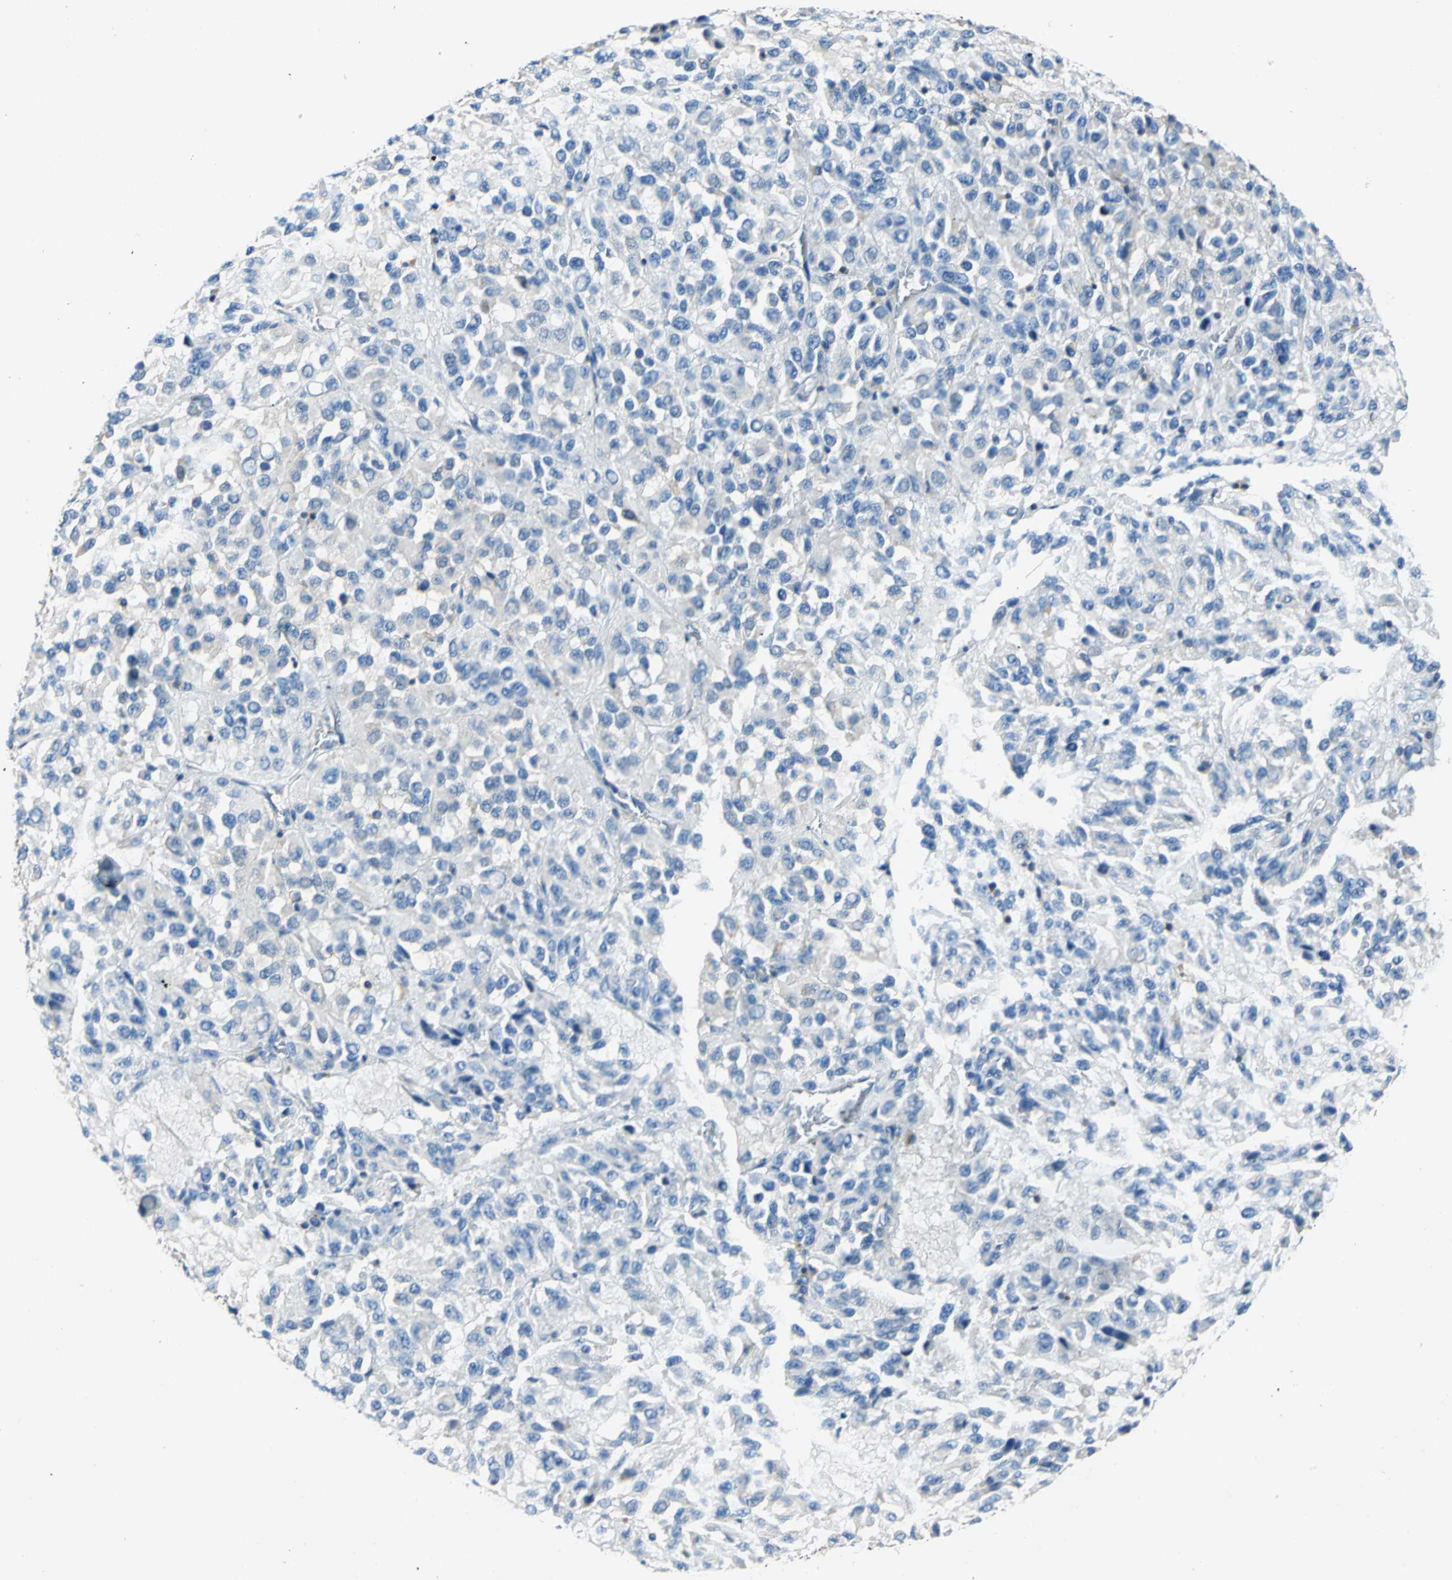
{"staining": {"intensity": "negative", "quantity": "none", "location": "none"}, "tissue": "melanoma", "cell_type": "Tumor cells", "image_type": "cancer", "snomed": [{"axis": "morphology", "description": "Malignant melanoma, Metastatic site"}, {"axis": "topography", "description": "Lung"}], "caption": "Immunohistochemistry image of neoplastic tissue: malignant melanoma (metastatic site) stained with DAB (3,3'-diaminobenzidine) exhibits no significant protein expression in tumor cells. The staining was performed using DAB to visualize the protein expression in brown, while the nuclei were stained in blue with hematoxylin (Magnification: 20x).", "gene": "SEPTIN6", "patient": {"sex": "male", "age": 64}}